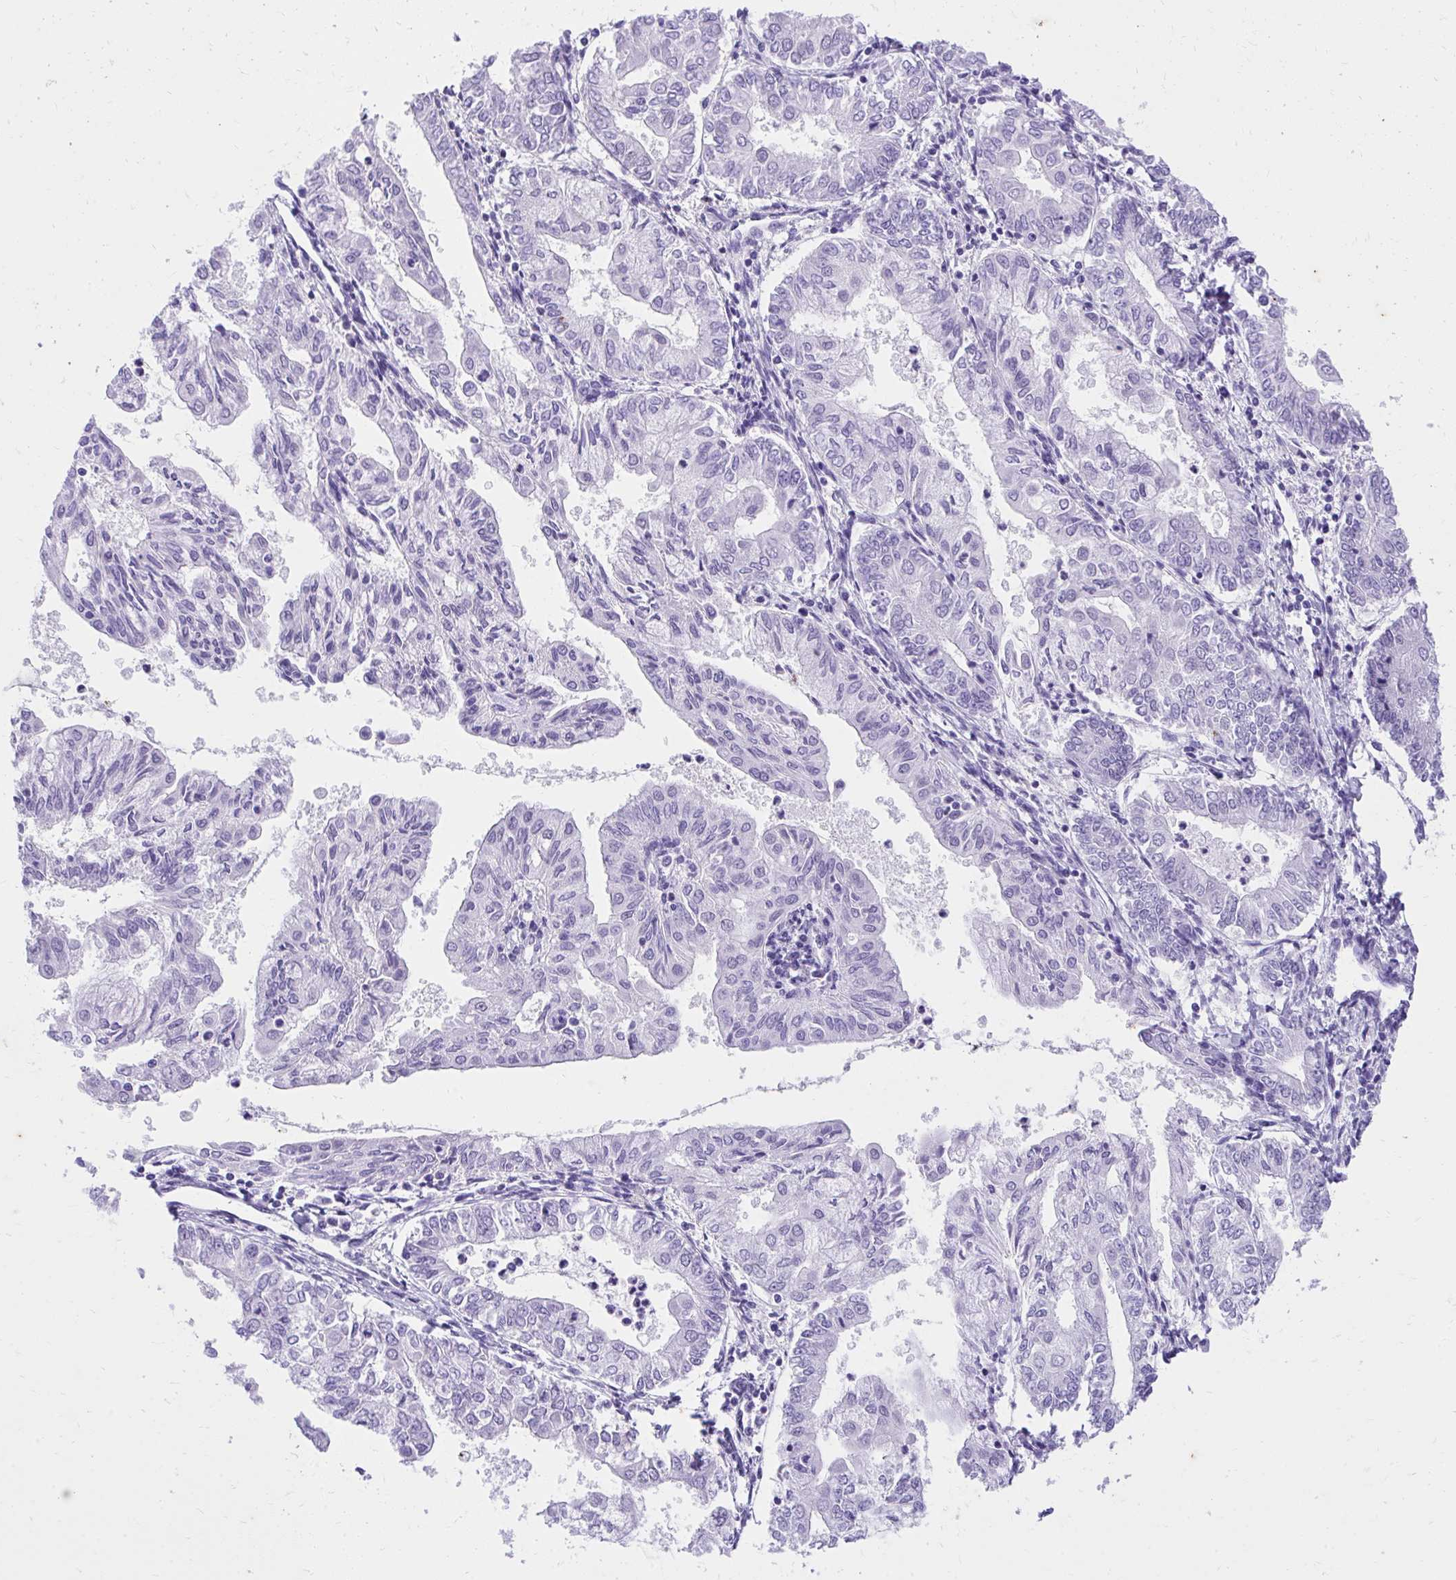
{"staining": {"intensity": "negative", "quantity": "none", "location": "none"}, "tissue": "endometrial cancer", "cell_type": "Tumor cells", "image_type": "cancer", "snomed": [{"axis": "morphology", "description": "Adenocarcinoma, NOS"}, {"axis": "topography", "description": "Endometrium"}], "caption": "Protein analysis of adenocarcinoma (endometrial) shows no significant positivity in tumor cells.", "gene": "KLK1", "patient": {"sex": "female", "age": 68}}